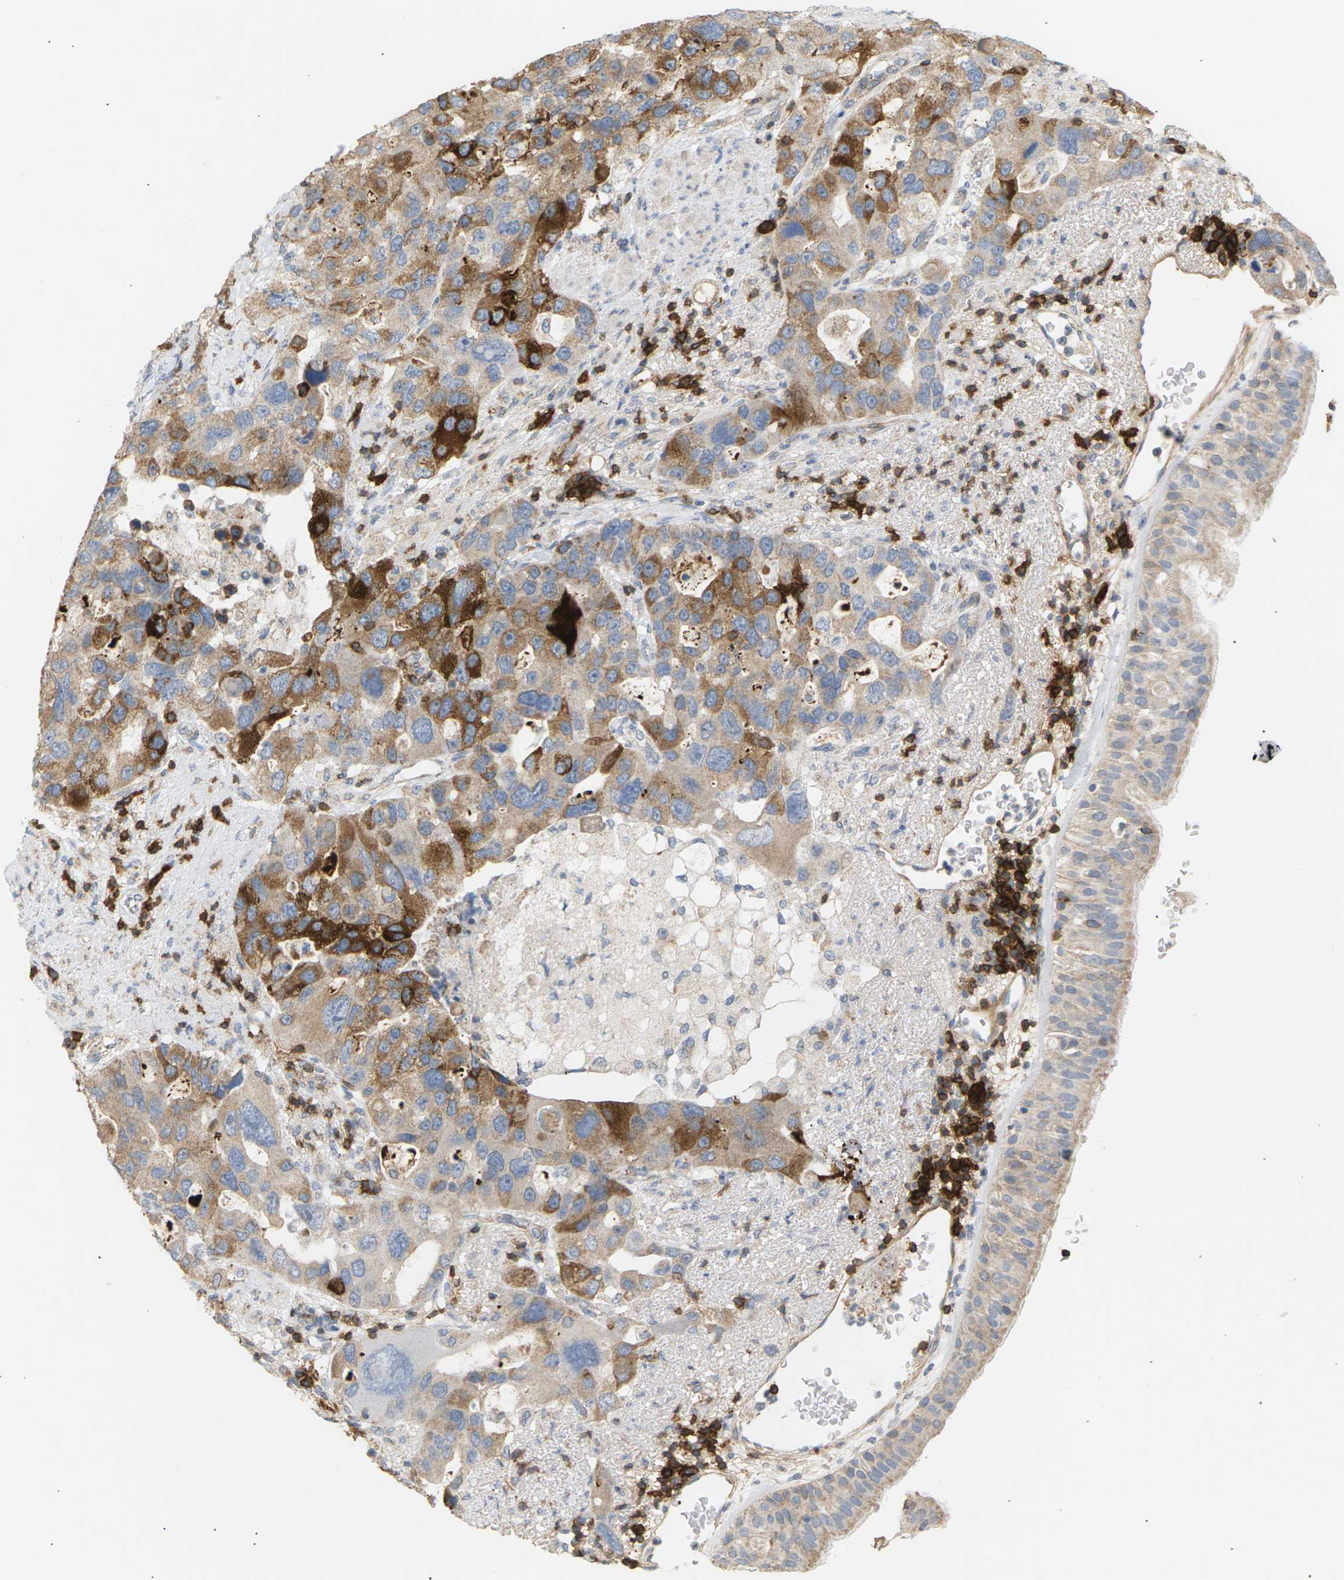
{"staining": {"intensity": "moderate", "quantity": "25%-75%", "location": "cytoplasmic/membranous"}, "tissue": "bronchus", "cell_type": "Respiratory epithelial cells", "image_type": "normal", "snomed": [{"axis": "morphology", "description": "Normal tissue, NOS"}, {"axis": "morphology", "description": "Adenocarcinoma, NOS"}, {"axis": "morphology", "description": "Adenocarcinoma, metastatic, NOS"}, {"axis": "topography", "description": "Lymph node"}, {"axis": "topography", "description": "Bronchus"}, {"axis": "topography", "description": "Lung"}], "caption": "Human bronchus stained with a brown dye exhibits moderate cytoplasmic/membranous positive expression in approximately 25%-75% of respiratory epithelial cells.", "gene": "LIME1", "patient": {"sex": "female", "age": 54}}